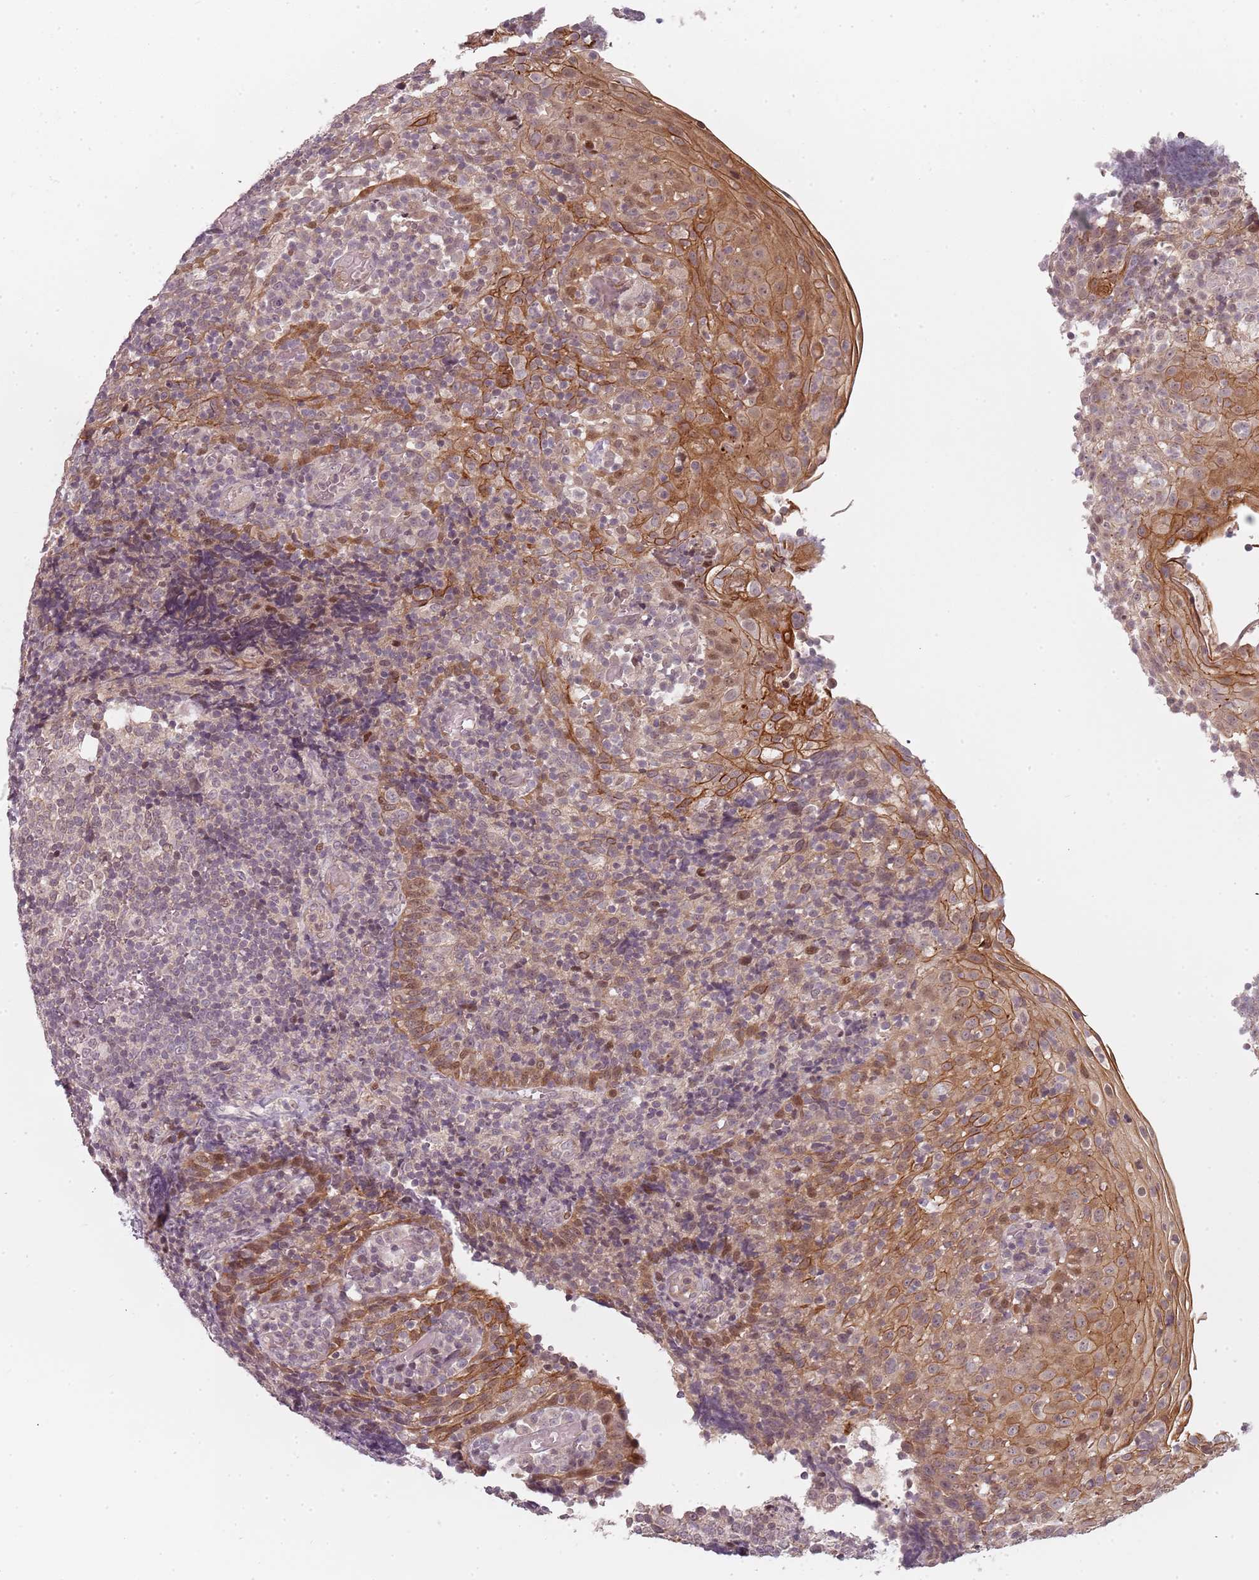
{"staining": {"intensity": "negative", "quantity": "none", "location": "none"}, "tissue": "tonsil", "cell_type": "Germinal center cells", "image_type": "normal", "snomed": [{"axis": "morphology", "description": "Normal tissue, NOS"}, {"axis": "topography", "description": "Tonsil"}], "caption": "Tonsil was stained to show a protein in brown. There is no significant expression in germinal center cells.", "gene": "RPS6KA2", "patient": {"sex": "female", "age": 19}}